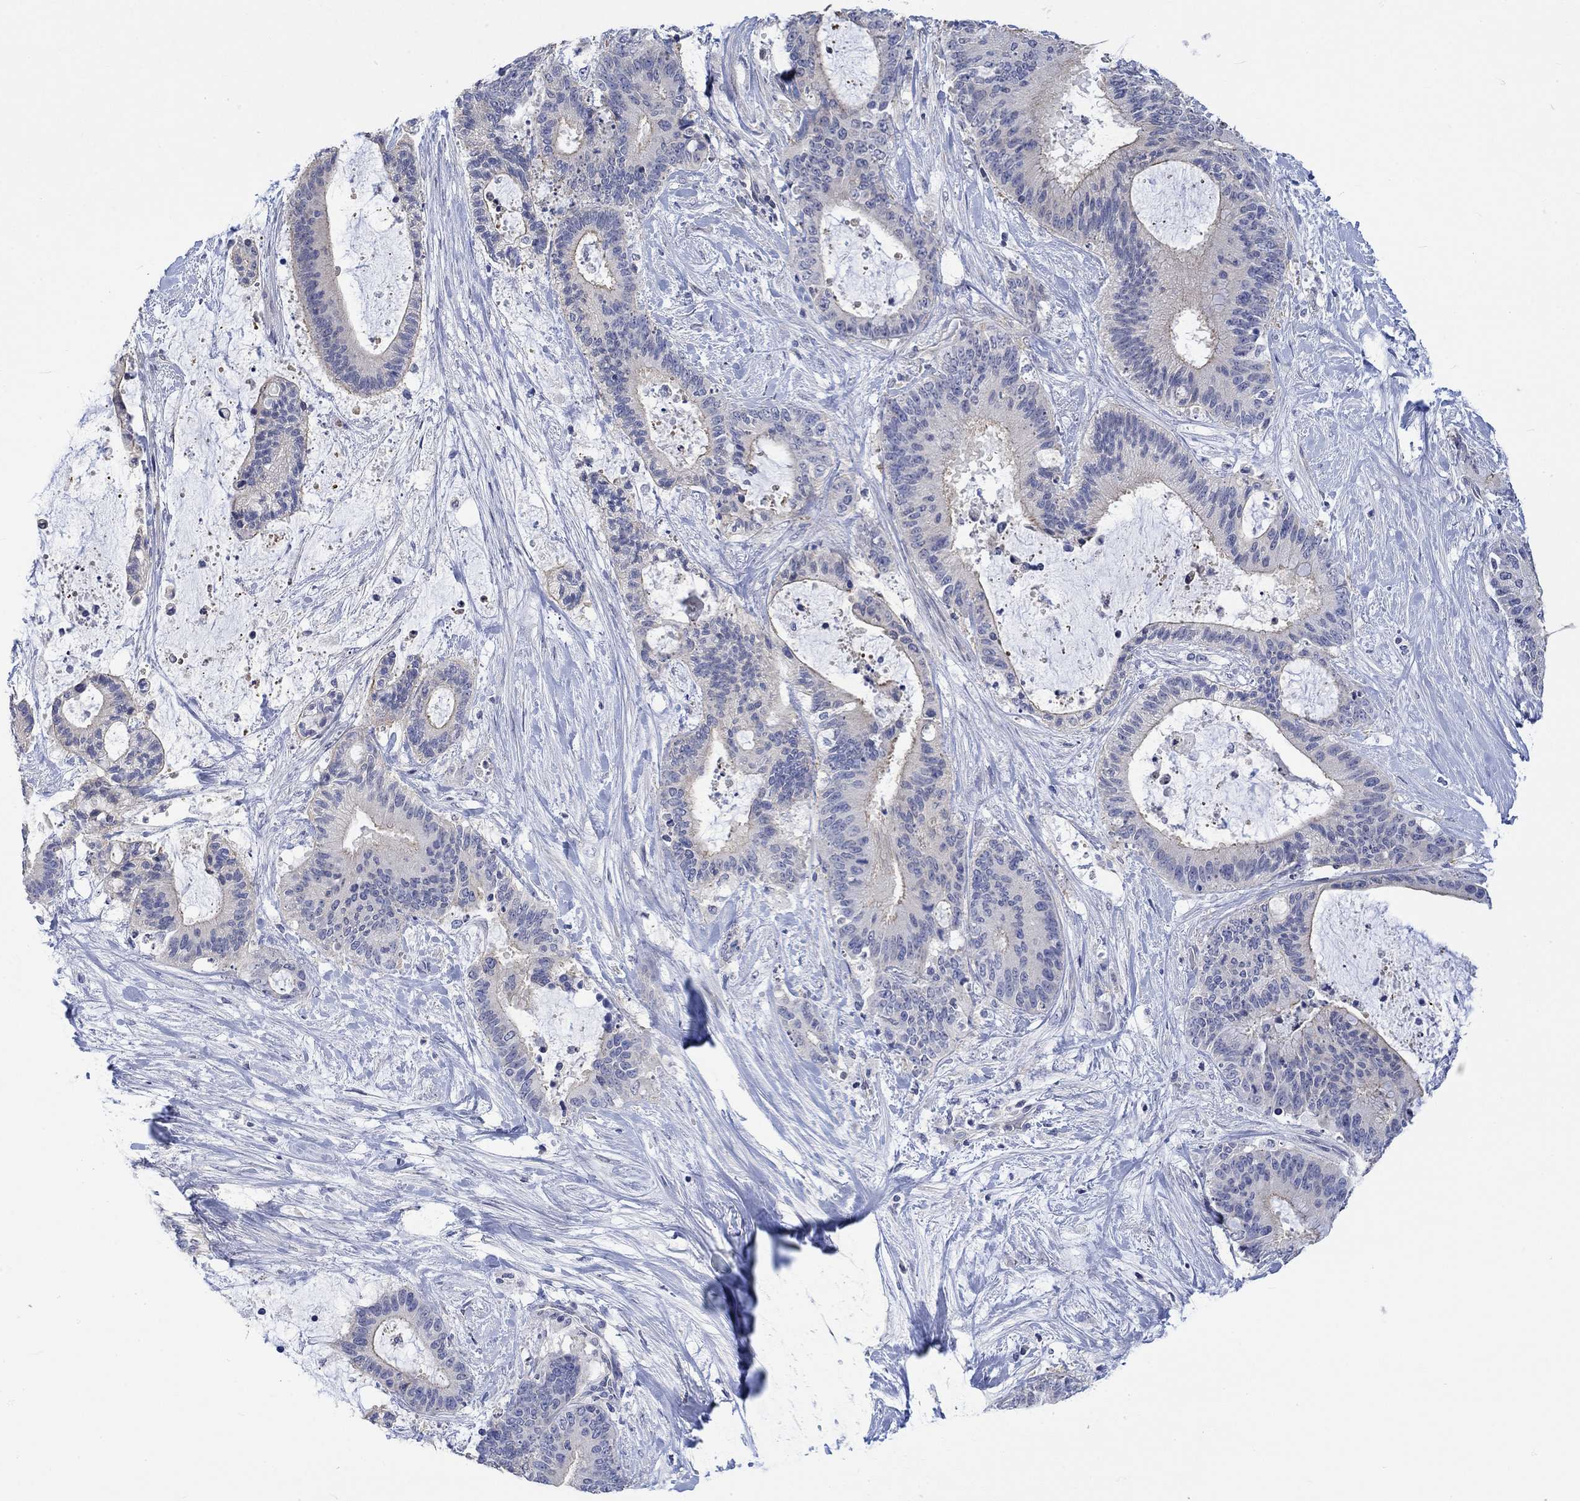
{"staining": {"intensity": "moderate", "quantity": "<25%", "location": "cytoplasmic/membranous"}, "tissue": "liver cancer", "cell_type": "Tumor cells", "image_type": "cancer", "snomed": [{"axis": "morphology", "description": "Cholangiocarcinoma"}, {"axis": "topography", "description": "Liver"}], "caption": "A micrograph of cholangiocarcinoma (liver) stained for a protein exhibits moderate cytoplasmic/membranous brown staining in tumor cells.", "gene": "AGRP", "patient": {"sex": "female", "age": 73}}